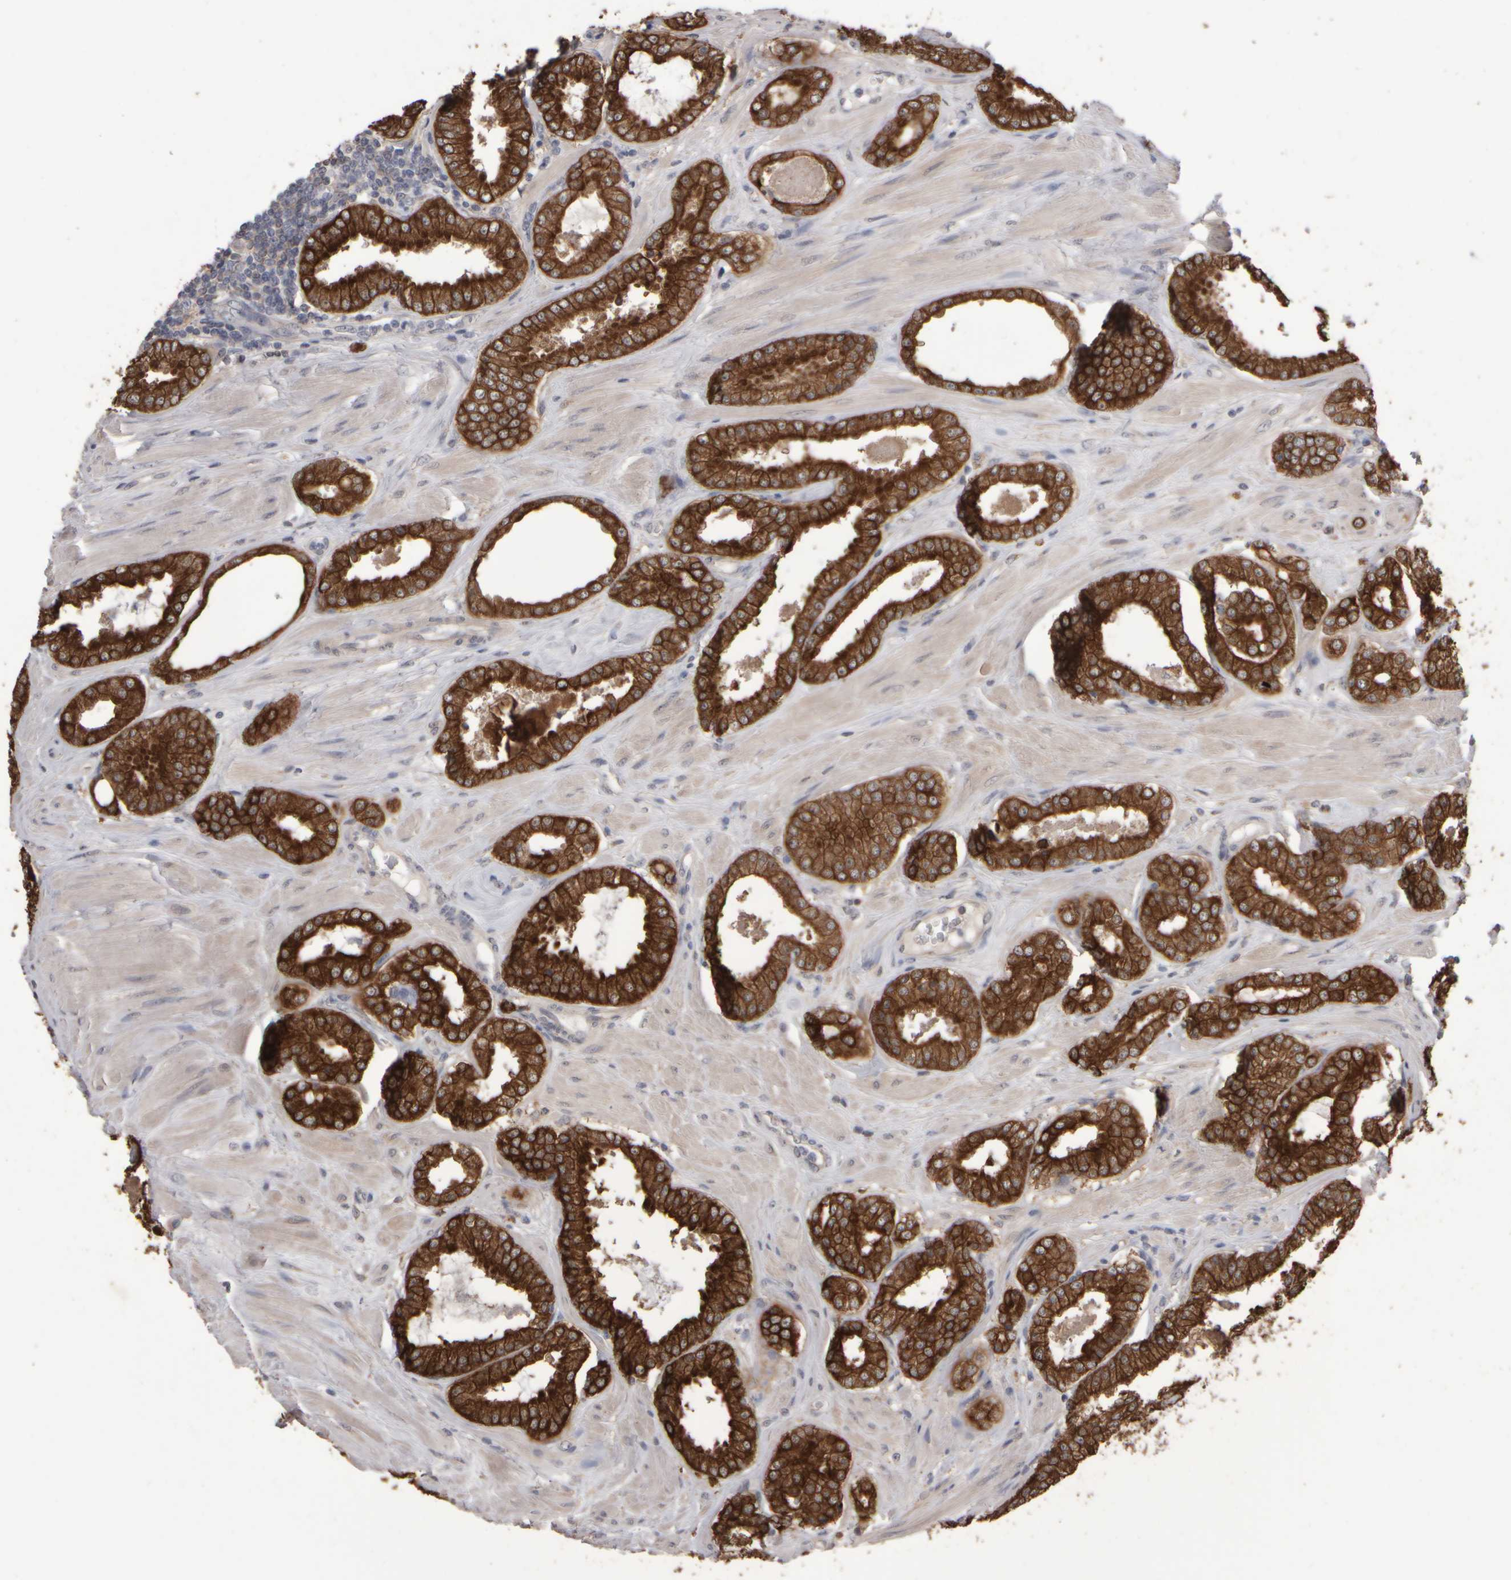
{"staining": {"intensity": "strong", "quantity": ">75%", "location": "cytoplasmic/membranous"}, "tissue": "prostate cancer", "cell_type": "Tumor cells", "image_type": "cancer", "snomed": [{"axis": "morphology", "description": "Adenocarcinoma, Low grade"}, {"axis": "topography", "description": "Prostate"}], "caption": "Strong cytoplasmic/membranous staining for a protein is identified in about >75% of tumor cells of prostate cancer (low-grade adenocarcinoma) using immunohistochemistry.", "gene": "EPHX2", "patient": {"sex": "male", "age": 62}}